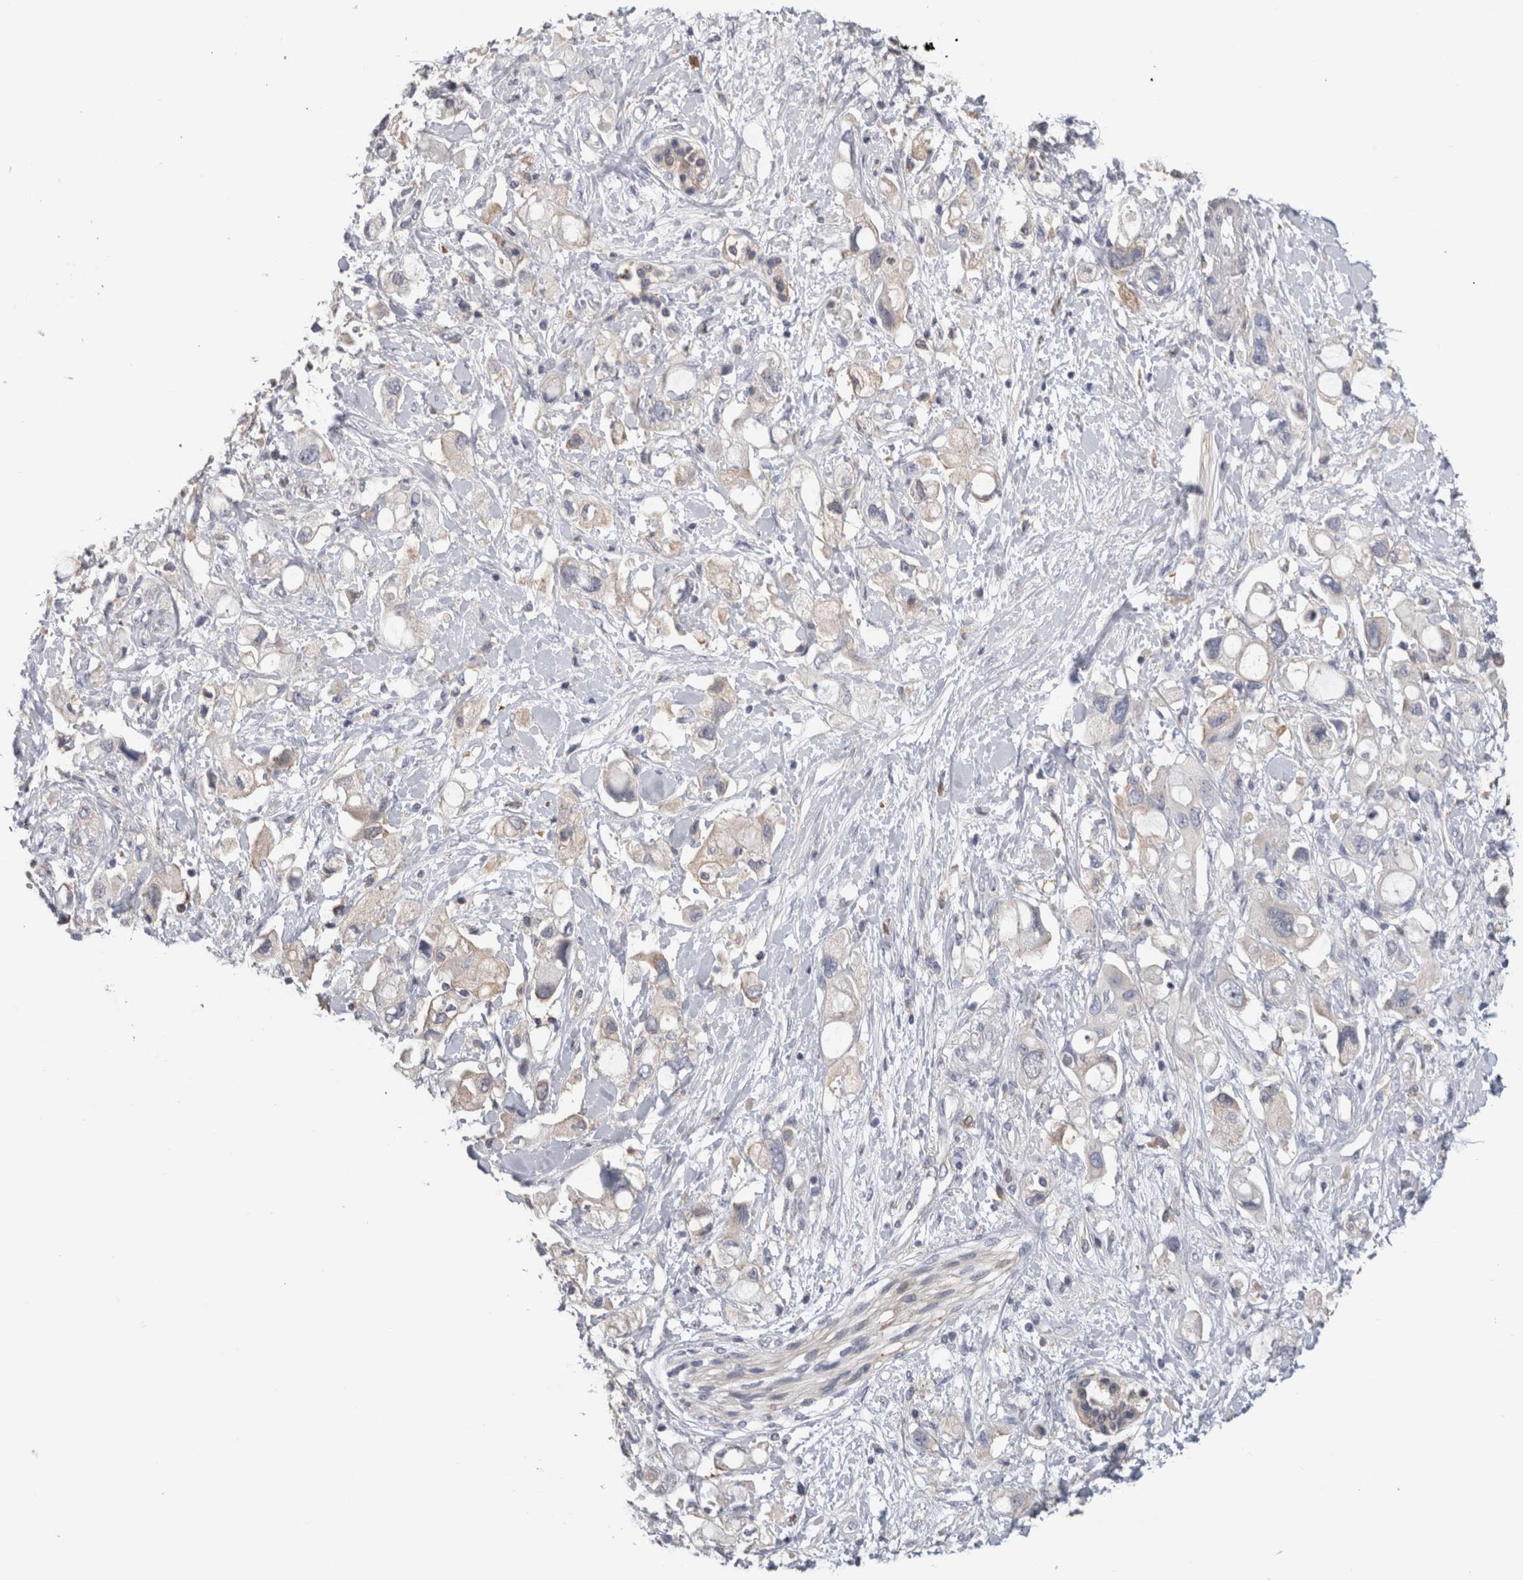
{"staining": {"intensity": "negative", "quantity": "none", "location": "none"}, "tissue": "pancreatic cancer", "cell_type": "Tumor cells", "image_type": "cancer", "snomed": [{"axis": "morphology", "description": "Adenocarcinoma, NOS"}, {"axis": "topography", "description": "Pancreas"}], "caption": "The micrograph reveals no staining of tumor cells in pancreatic cancer.", "gene": "SCRN1", "patient": {"sex": "female", "age": 56}}